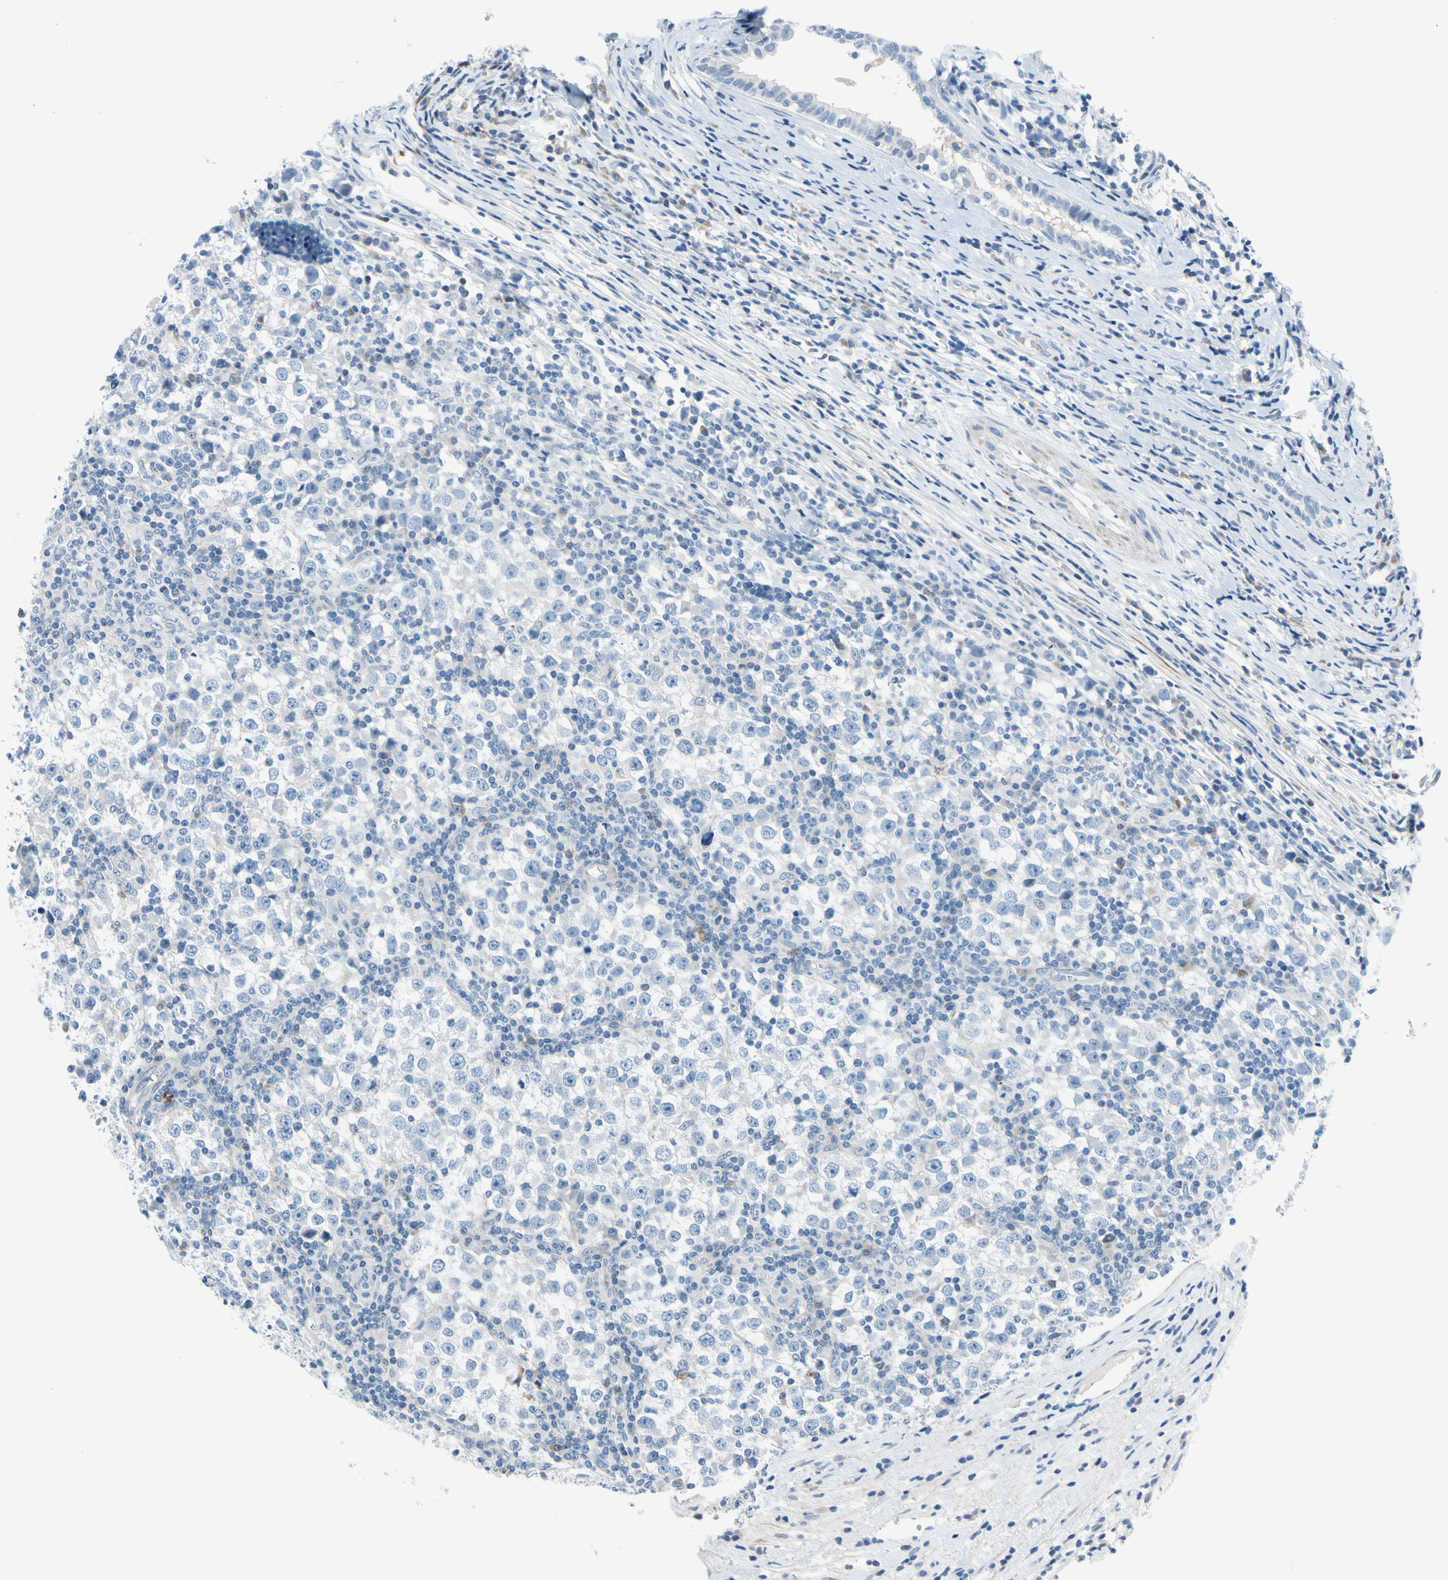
{"staining": {"intensity": "negative", "quantity": "none", "location": "none"}, "tissue": "testis cancer", "cell_type": "Tumor cells", "image_type": "cancer", "snomed": [{"axis": "morphology", "description": "Seminoma, NOS"}, {"axis": "topography", "description": "Testis"}], "caption": "IHC image of seminoma (testis) stained for a protein (brown), which exhibits no expression in tumor cells.", "gene": "FCER2", "patient": {"sex": "male", "age": 65}}